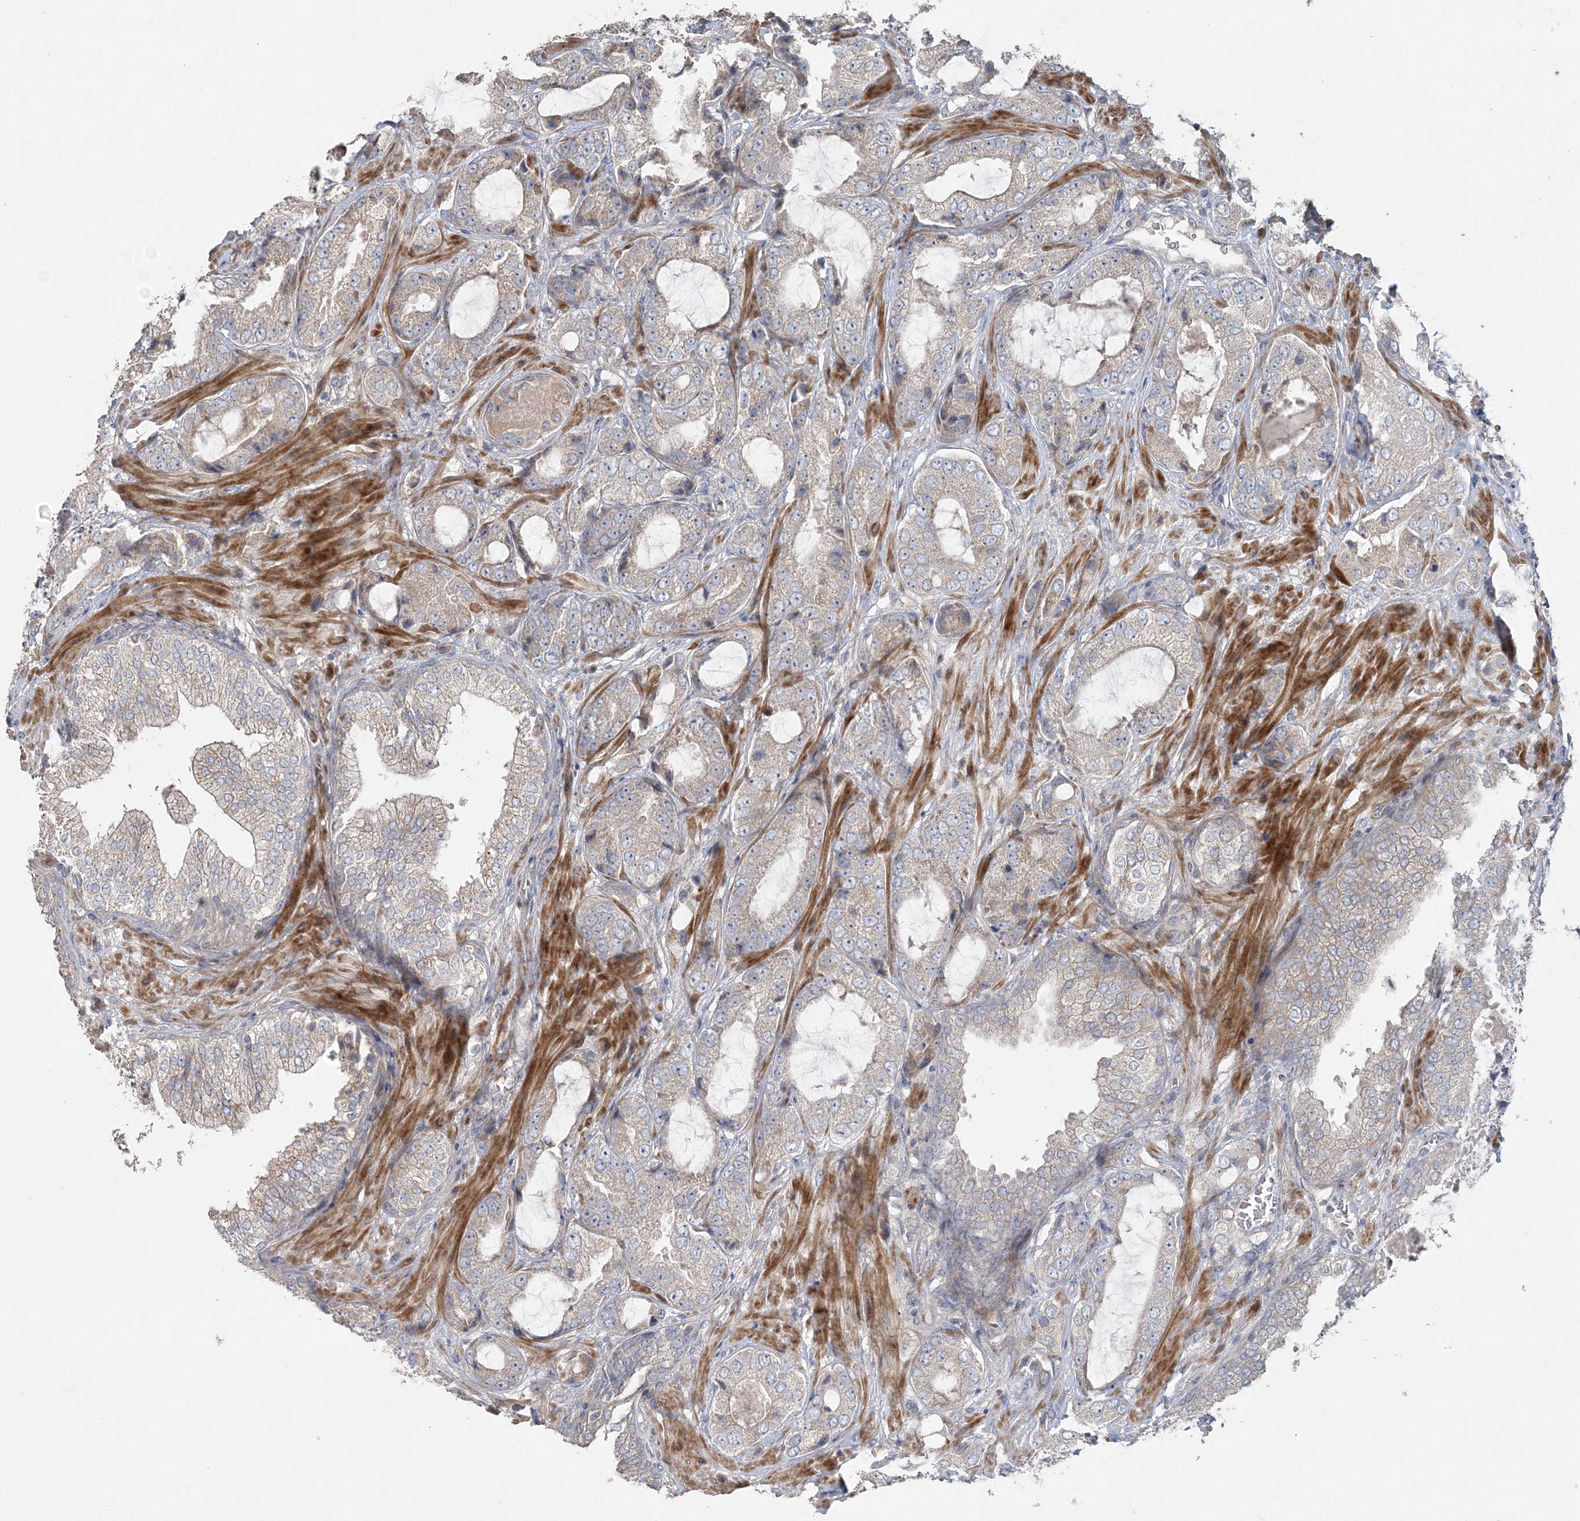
{"staining": {"intensity": "weak", "quantity": "<25%", "location": "cytoplasmic/membranous"}, "tissue": "prostate cancer", "cell_type": "Tumor cells", "image_type": "cancer", "snomed": [{"axis": "morphology", "description": "Normal tissue, NOS"}, {"axis": "morphology", "description": "Adenocarcinoma, High grade"}, {"axis": "topography", "description": "Prostate"}, {"axis": "topography", "description": "Peripheral nerve tissue"}], "caption": "Tumor cells show no significant protein positivity in prostate high-grade adenocarcinoma. Nuclei are stained in blue.", "gene": "SLC4A10", "patient": {"sex": "male", "age": 59}}